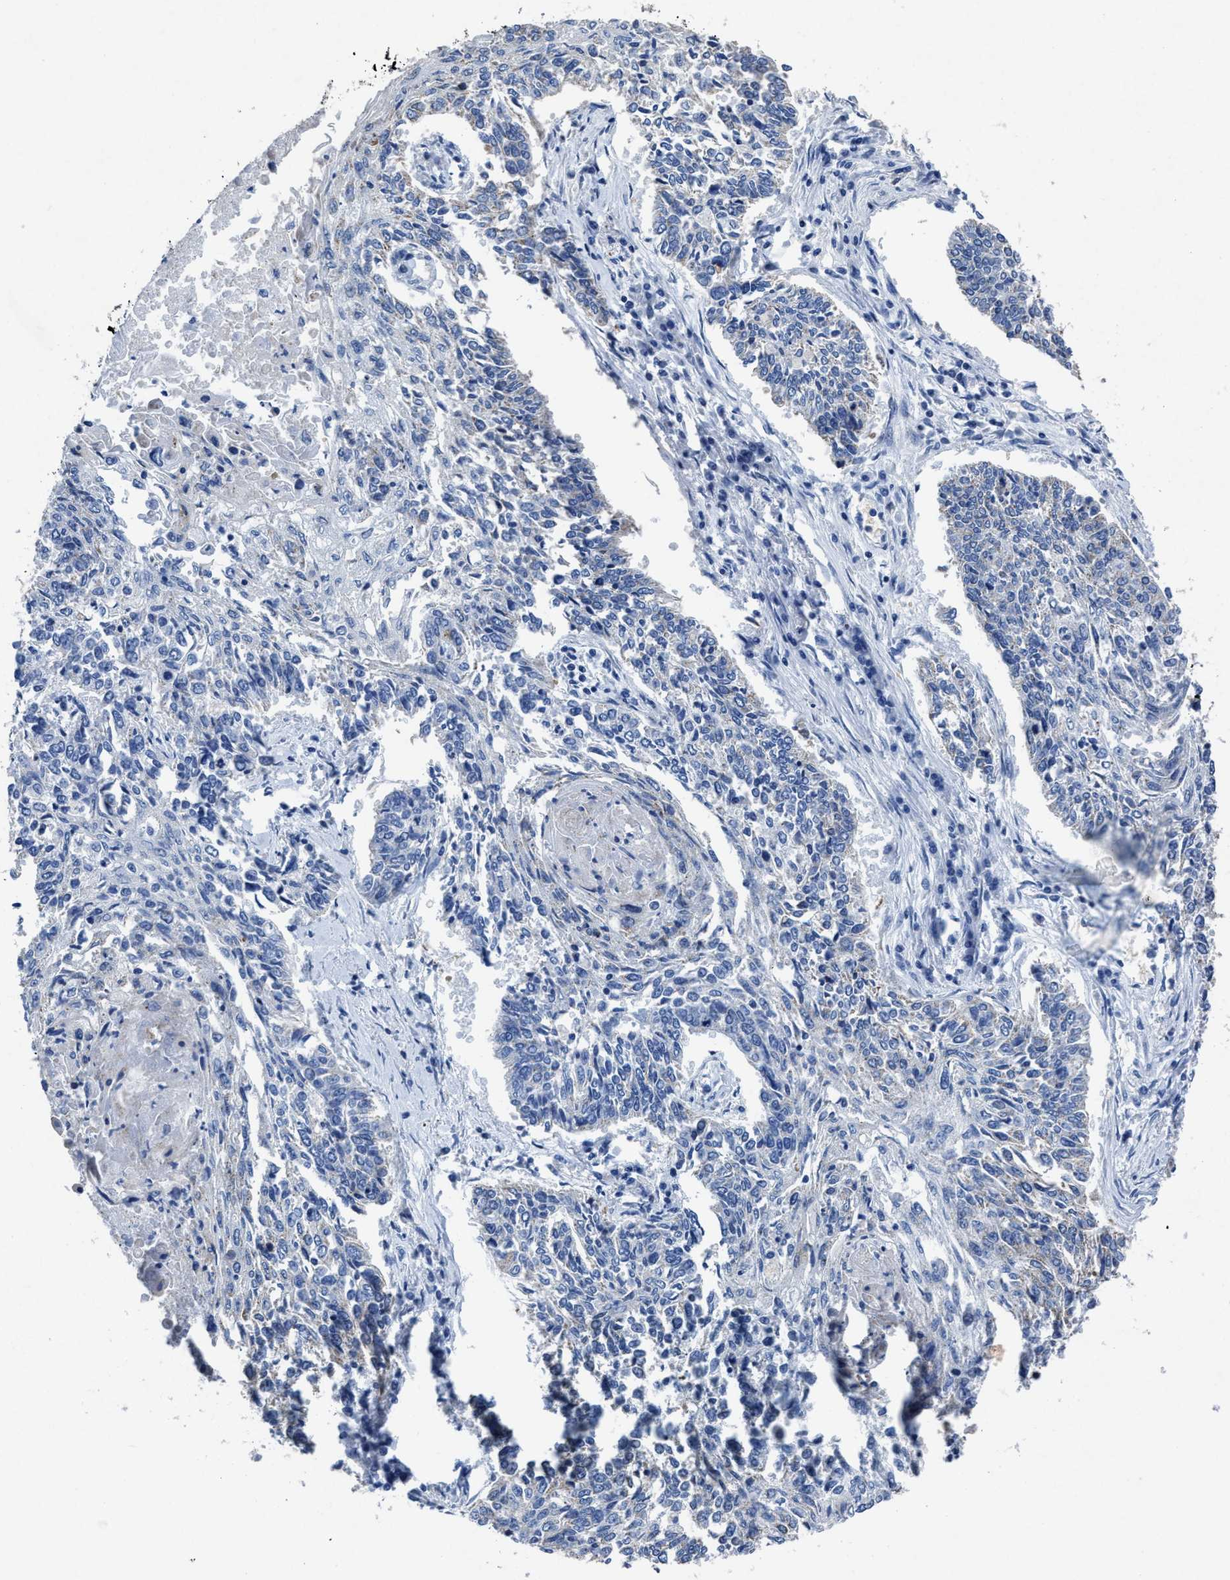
{"staining": {"intensity": "weak", "quantity": "<25%", "location": "cytoplasmic/membranous"}, "tissue": "lung cancer", "cell_type": "Tumor cells", "image_type": "cancer", "snomed": [{"axis": "morphology", "description": "Normal tissue, NOS"}, {"axis": "morphology", "description": "Squamous cell carcinoma, NOS"}, {"axis": "topography", "description": "Cartilage tissue"}, {"axis": "topography", "description": "Bronchus"}, {"axis": "topography", "description": "Lung"}], "caption": "DAB immunohistochemical staining of human squamous cell carcinoma (lung) reveals no significant staining in tumor cells.", "gene": "ID3", "patient": {"sex": "female", "age": 49}}